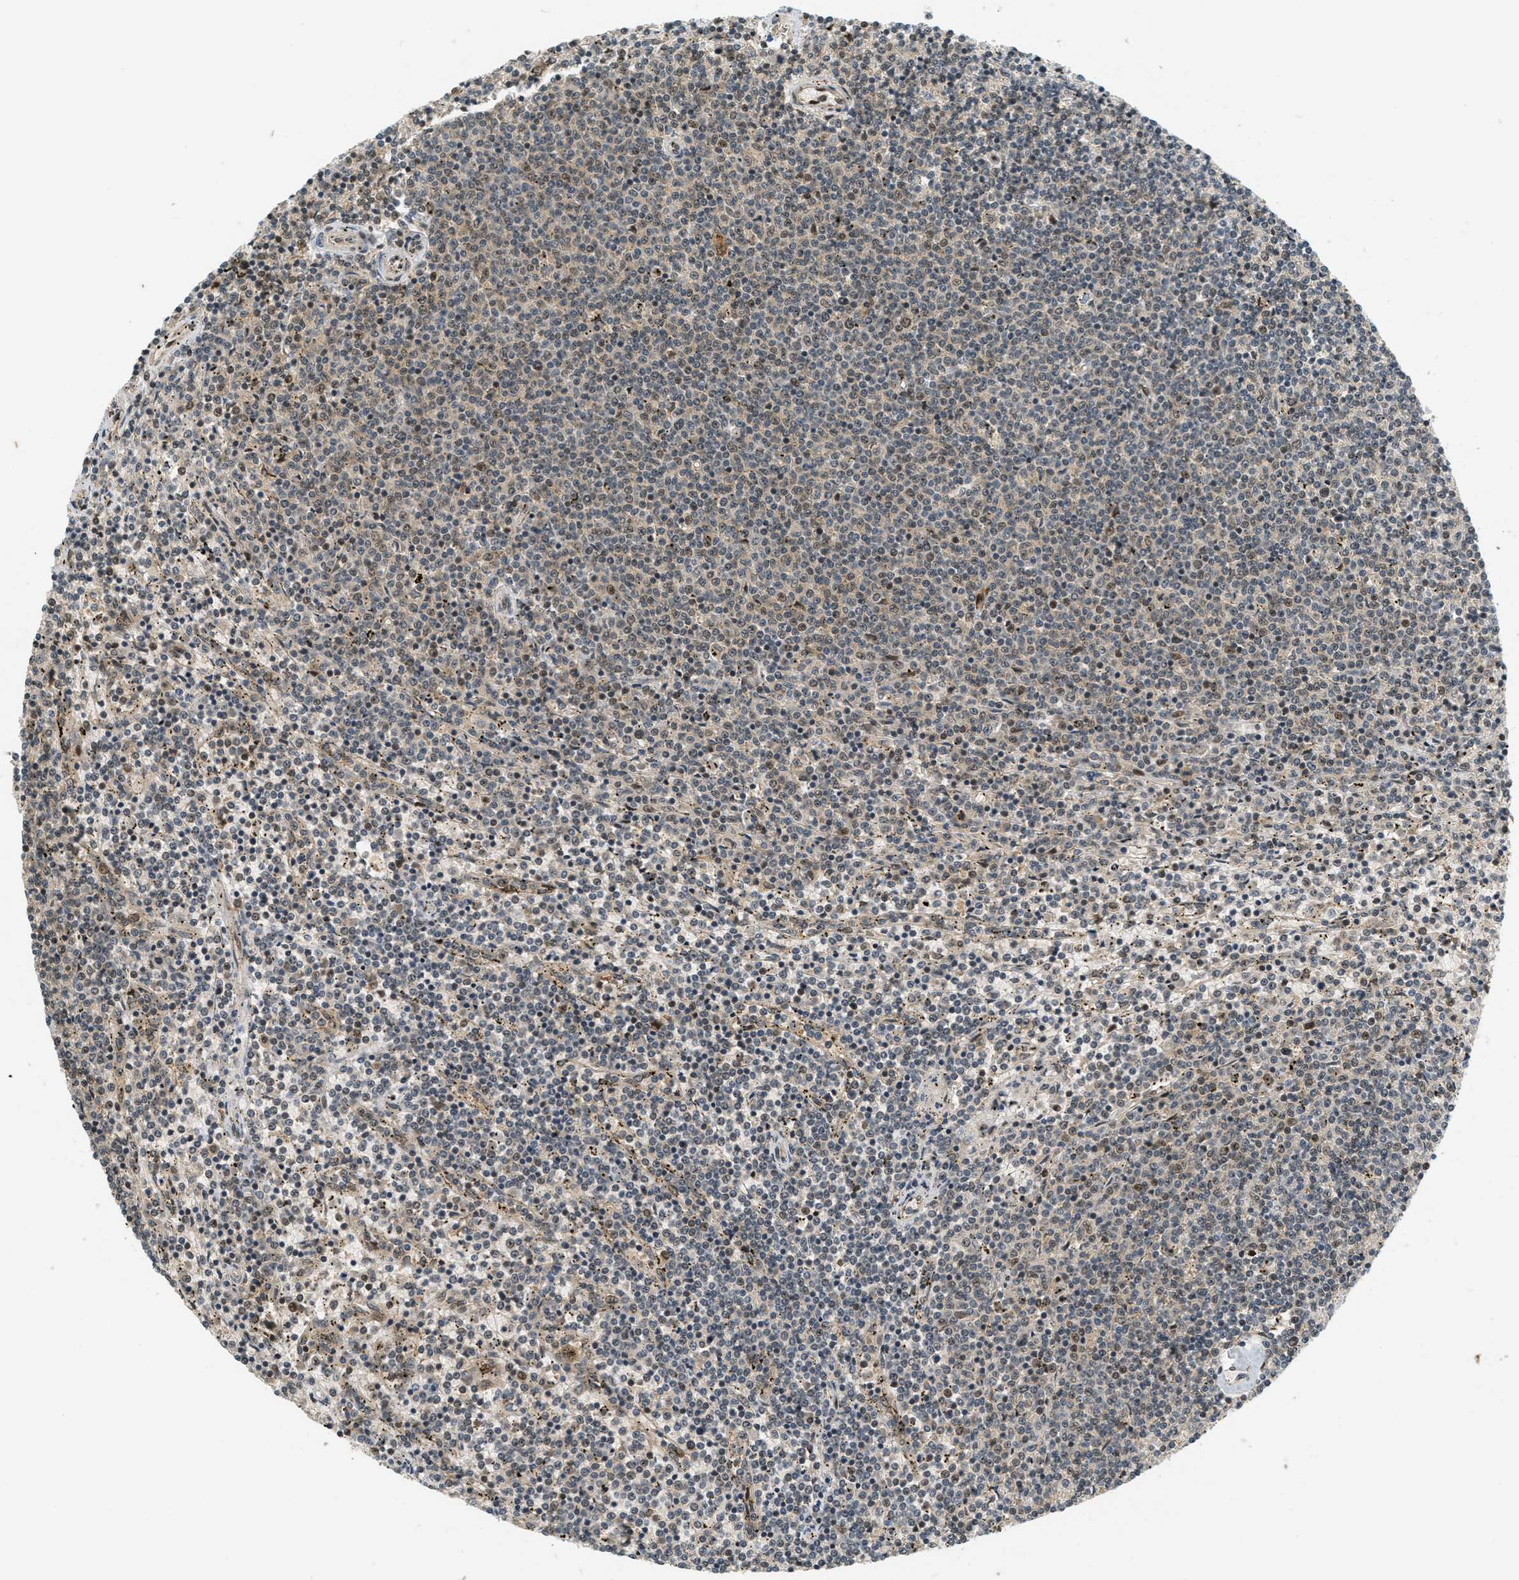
{"staining": {"intensity": "moderate", "quantity": "25%-75%", "location": "nuclear"}, "tissue": "lymphoma", "cell_type": "Tumor cells", "image_type": "cancer", "snomed": [{"axis": "morphology", "description": "Malignant lymphoma, non-Hodgkin's type, Low grade"}, {"axis": "topography", "description": "Spleen"}], "caption": "The image shows a brown stain indicating the presence of a protein in the nuclear of tumor cells in lymphoma. (brown staining indicates protein expression, while blue staining denotes nuclei).", "gene": "FOXM1", "patient": {"sex": "female", "age": 50}}